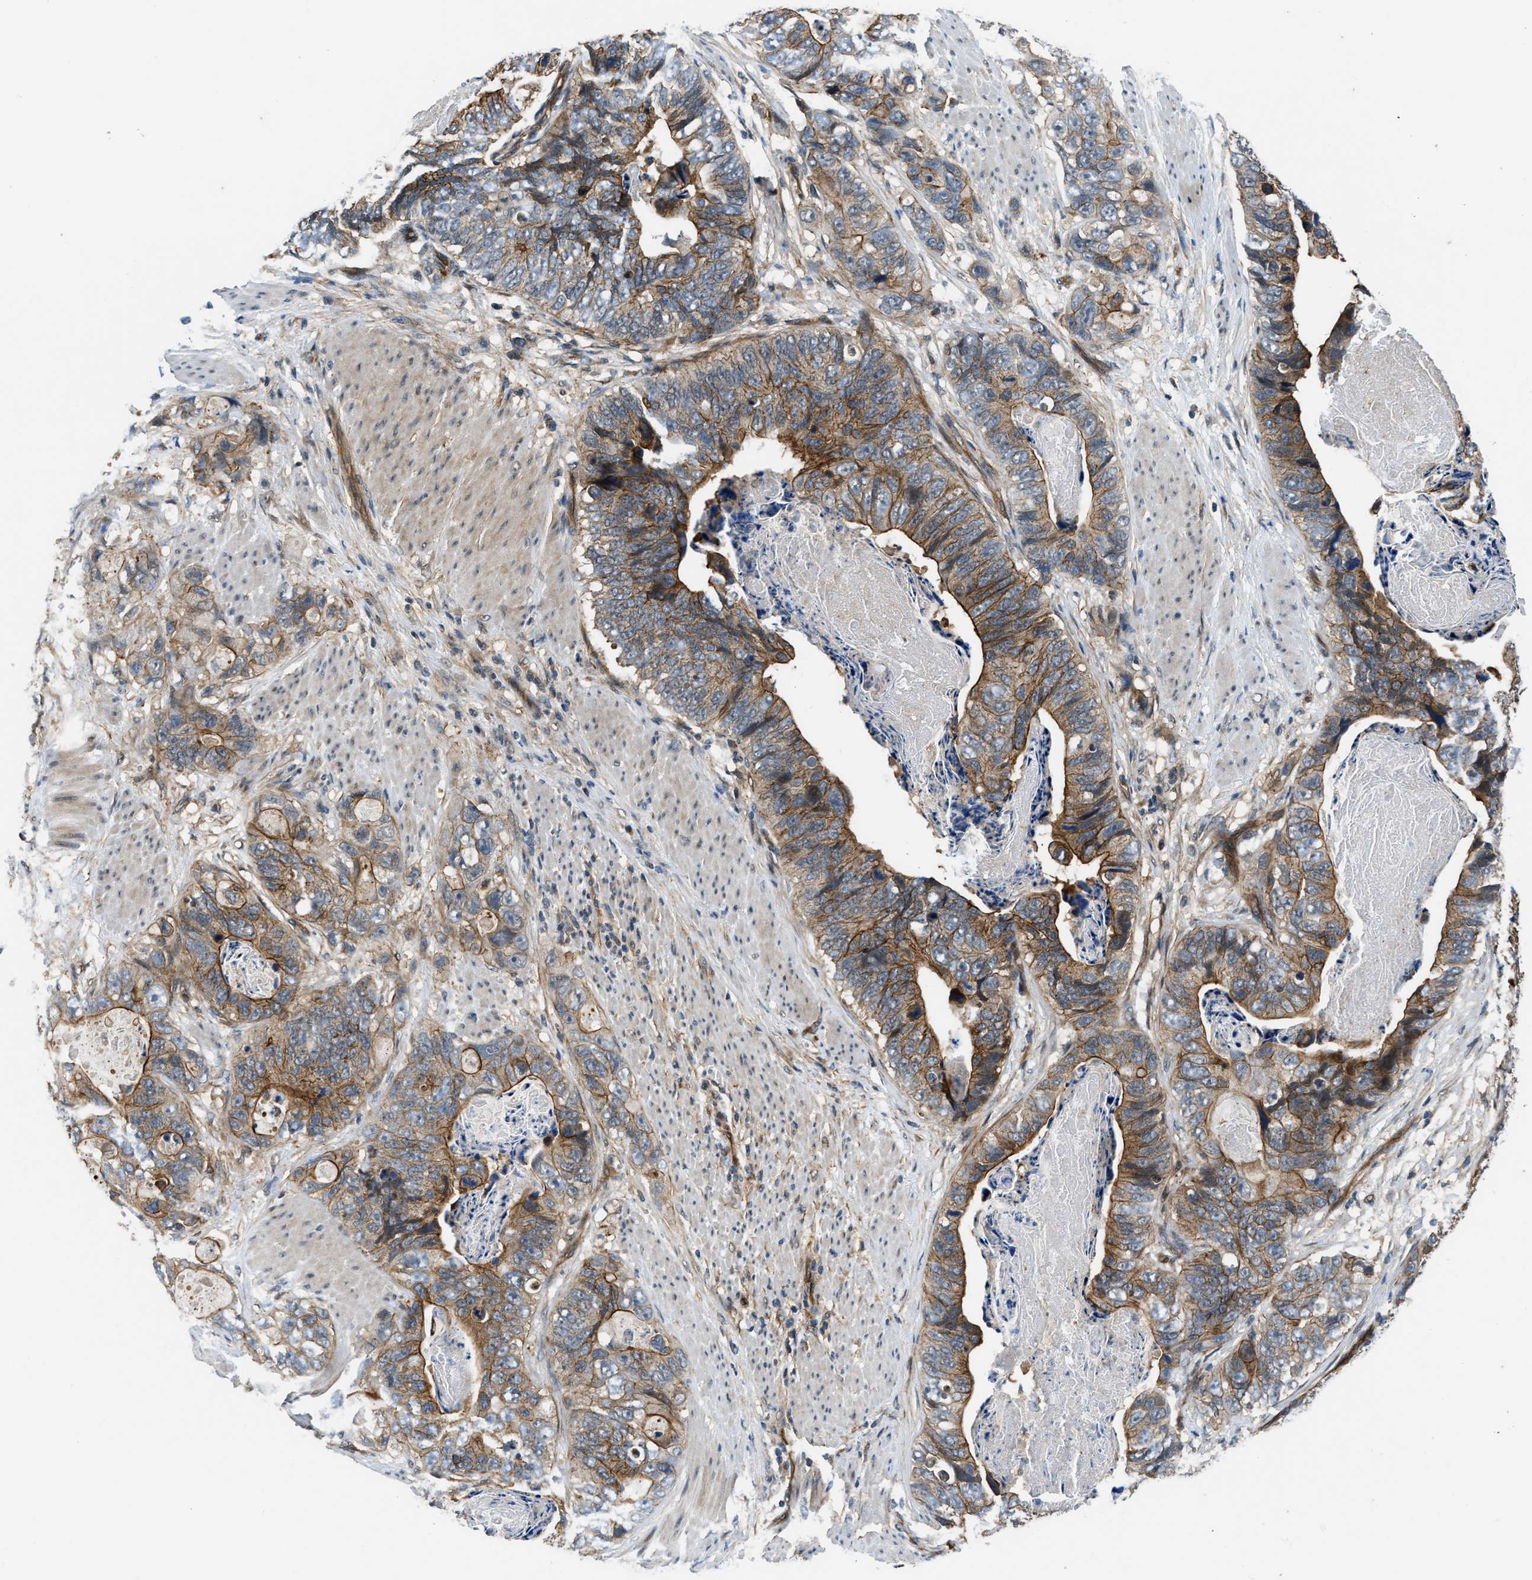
{"staining": {"intensity": "moderate", "quantity": ">75%", "location": "cytoplasmic/membranous"}, "tissue": "stomach cancer", "cell_type": "Tumor cells", "image_type": "cancer", "snomed": [{"axis": "morphology", "description": "Adenocarcinoma, NOS"}, {"axis": "topography", "description": "Stomach"}], "caption": "Immunohistochemical staining of stomach cancer (adenocarcinoma) reveals medium levels of moderate cytoplasmic/membranous protein staining in approximately >75% of tumor cells. The staining was performed using DAB, with brown indicating positive protein expression. Nuclei are stained blue with hematoxylin.", "gene": "COPS2", "patient": {"sex": "female", "age": 89}}